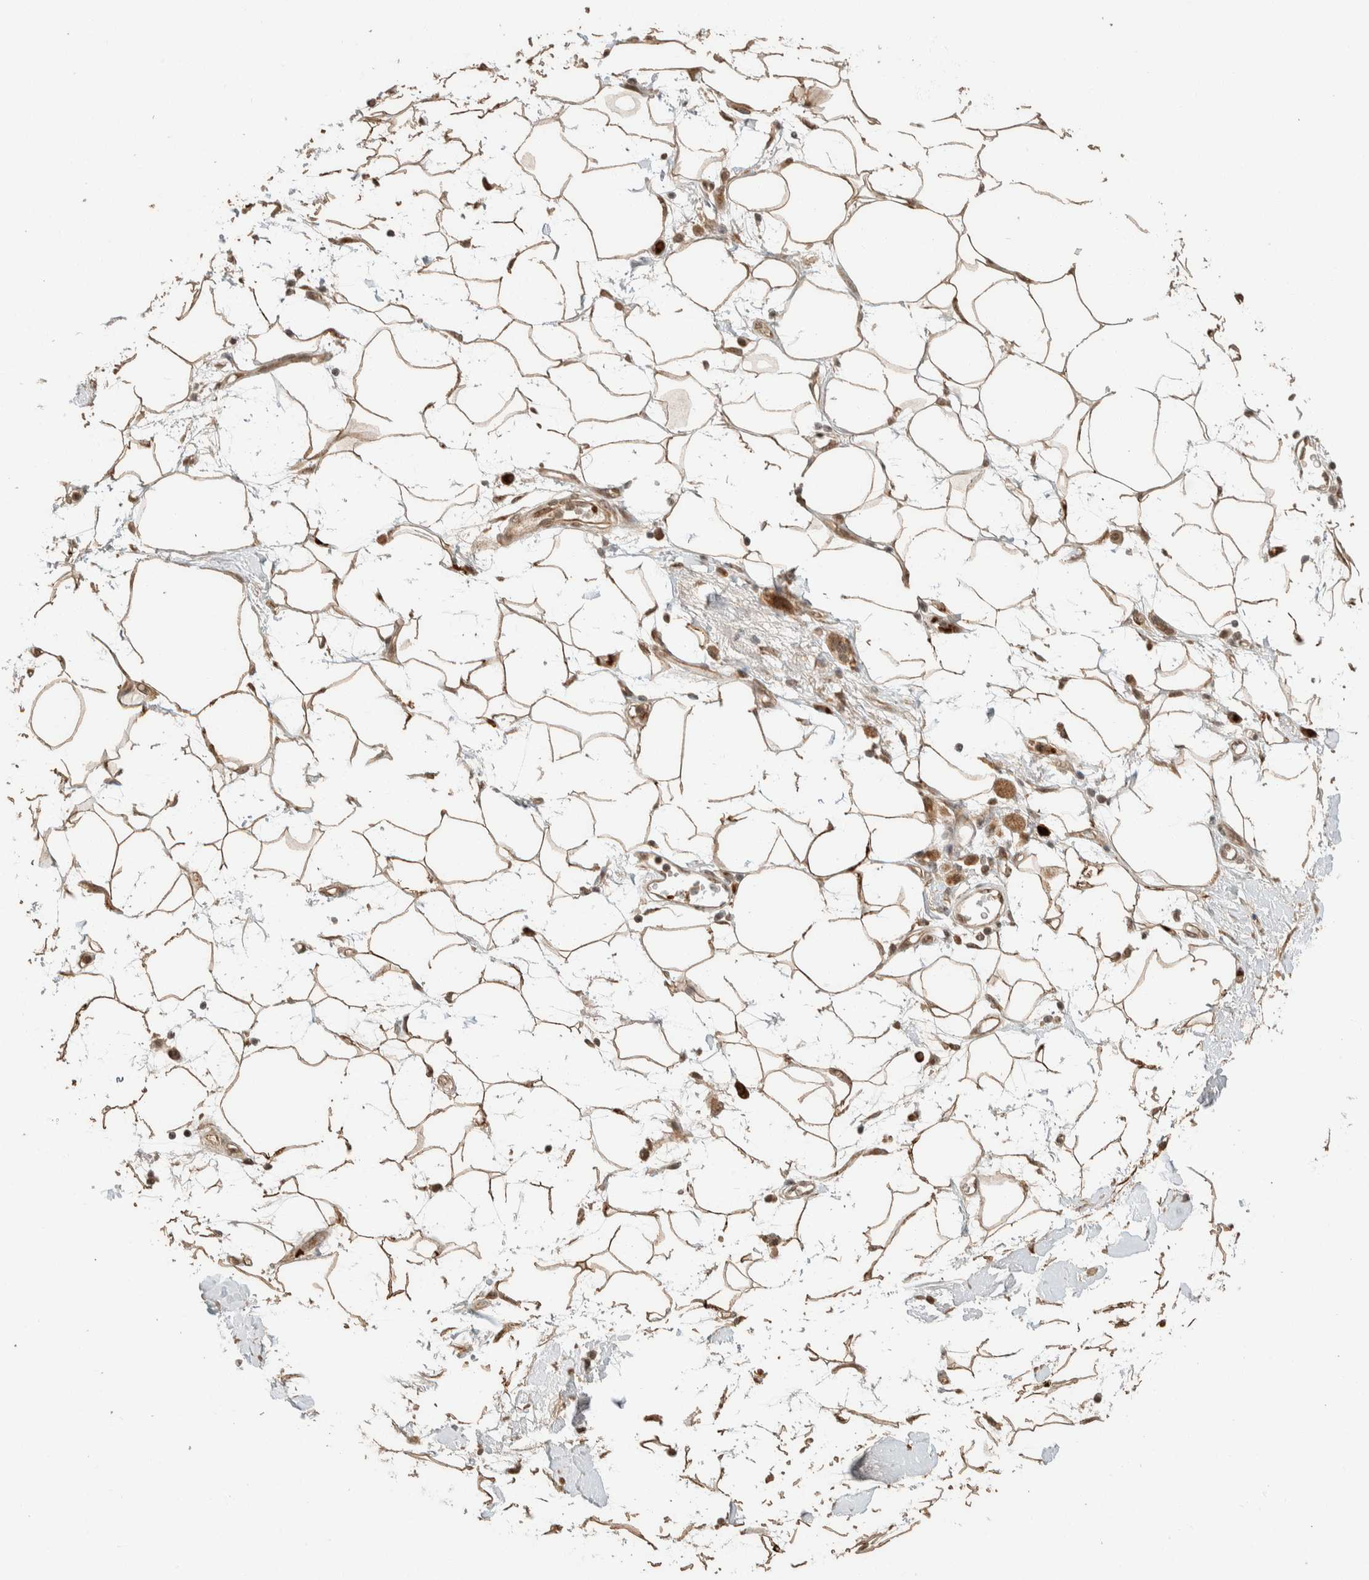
{"staining": {"intensity": "moderate", "quantity": ">75%", "location": "cytoplasmic/membranous,nuclear"}, "tissue": "adipose tissue", "cell_type": "Adipocytes", "image_type": "normal", "snomed": [{"axis": "morphology", "description": "Normal tissue, NOS"}, {"axis": "morphology", "description": "Adenocarcinoma, NOS"}, {"axis": "topography", "description": "Duodenum"}, {"axis": "topography", "description": "Peripheral nerve tissue"}], "caption": "The image exhibits a brown stain indicating the presence of a protein in the cytoplasmic/membranous,nuclear of adipocytes in adipose tissue. The protein of interest is stained brown, and the nuclei are stained in blue (DAB (3,3'-diaminobenzidine) IHC with brightfield microscopy, high magnification).", "gene": "ZBTB2", "patient": {"sex": "female", "age": 60}}